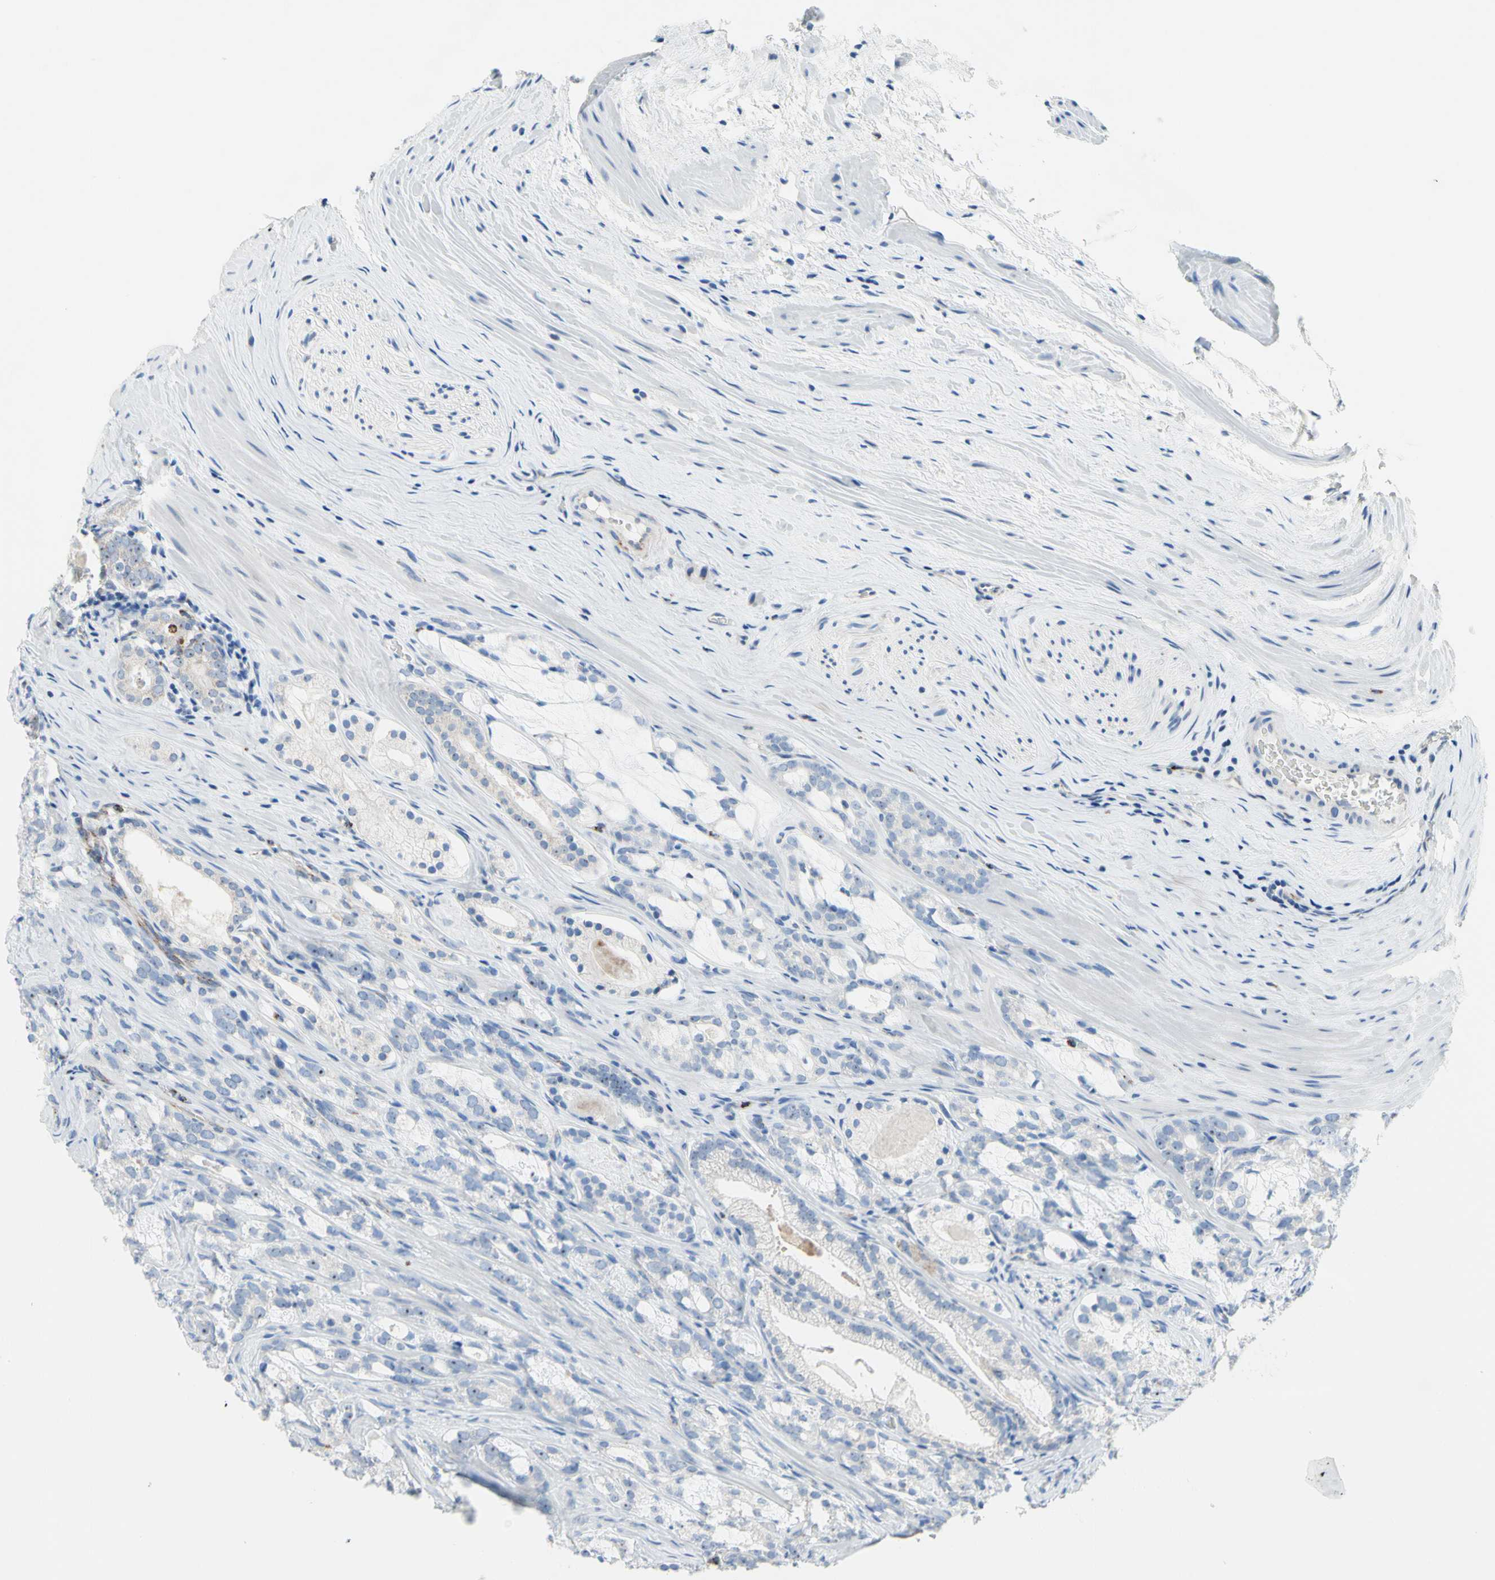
{"staining": {"intensity": "weak", "quantity": "<25%", "location": "nuclear"}, "tissue": "prostate cancer", "cell_type": "Tumor cells", "image_type": "cancer", "snomed": [{"axis": "morphology", "description": "Adenocarcinoma, Low grade"}, {"axis": "topography", "description": "Prostate"}], "caption": "Prostate cancer was stained to show a protein in brown. There is no significant staining in tumor cells. The staining was performed using DAB to visualize the protein expression in brown, while the nuclei were stained in blue with hematoxylin (Magnification: 20x).", "gene": "CYSLTR1", "patient": {"sex": "male", "age": 59}}